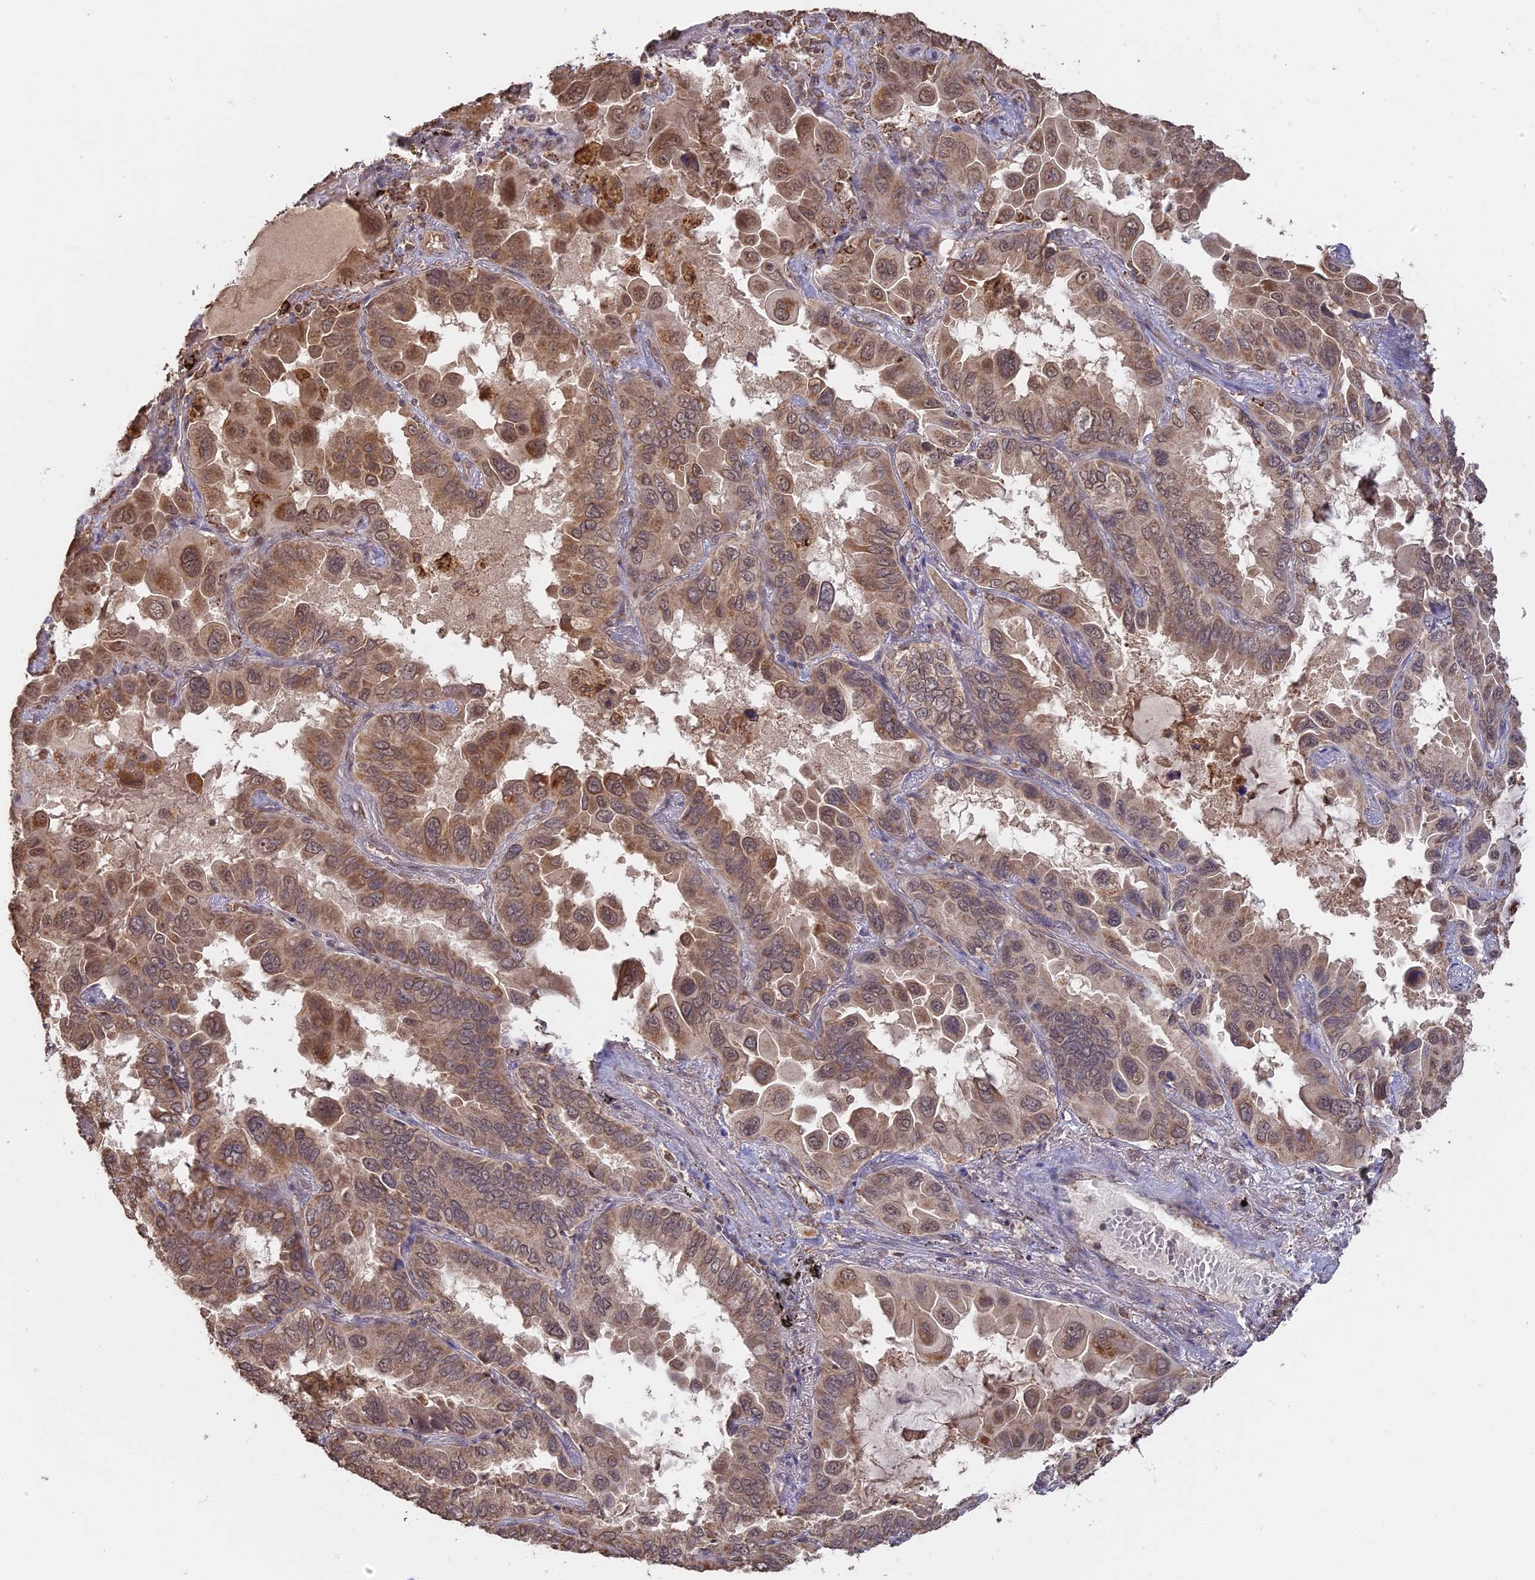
{"staining": {"intensity": "moderate", "quantity": ">75%", "location": "cytoplasmic/membranous,nuclear"}, "tissue": "lung cancer", "cell_type": "Tumor cells", "image_type": "cancer", "snomed": [{"axis": "morphology", "description": "Adenocarcinoma, NOS"}, {"axis": "topography", "description": "Lung"}], "caption": "An IHC histopathology image of tumor tissue is shown. Protein staining in brown shows moderate cytoplasmic/membranous and nuclear positivity in lung cancer (adenocarcinoma) within tumor cells. (Brightfield microscopy of DAB IHC at high magnification).", "gene": "FAM210B", "patient": {"sex": "male", "age": 64}}